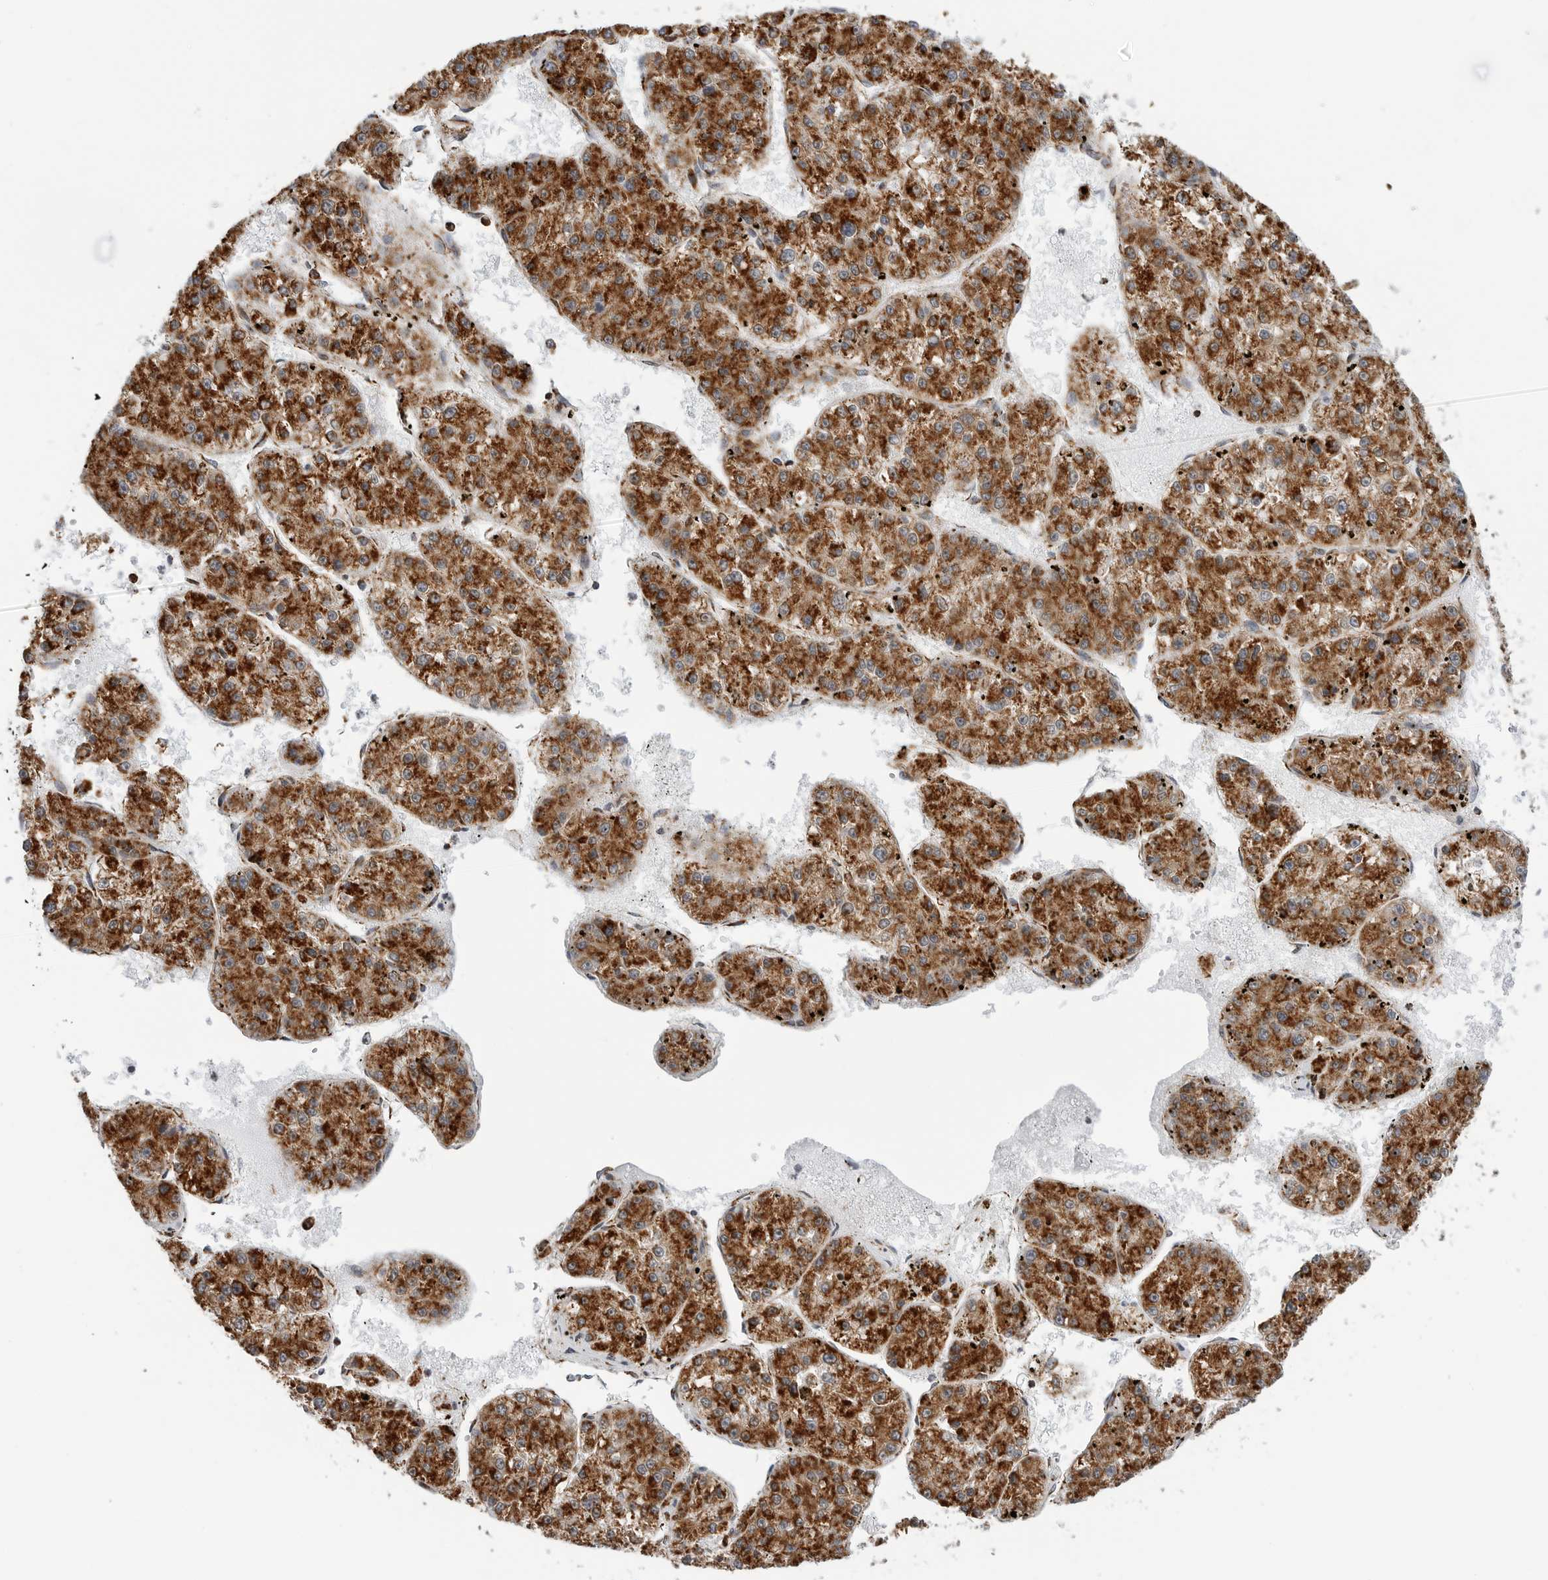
{"staining": {"intensity": "strong", "quantity": ">75%", "location": "cytoplasmic/membranous"}, "tissue": "liver cancer", "cell_type": "Tumor cells", "image_type": "cancer", "snomed": [{"axis": "morphology", "description": "Carcinoma, Hepatocellular, NOS"}, {"axis": "topography", "description": "Liver"}], "caption": "This photomicrograph reveals hepatocellular carcinoma (liver) stained with immunohistochemistry to label a protein in brown. The cytoplasmic/membranous of tumor cells show strong positivity for the protein. Nuclei are counter-stained blue.", "gene": "COX5A", "patient": {"sex": "female", "age": 73}}